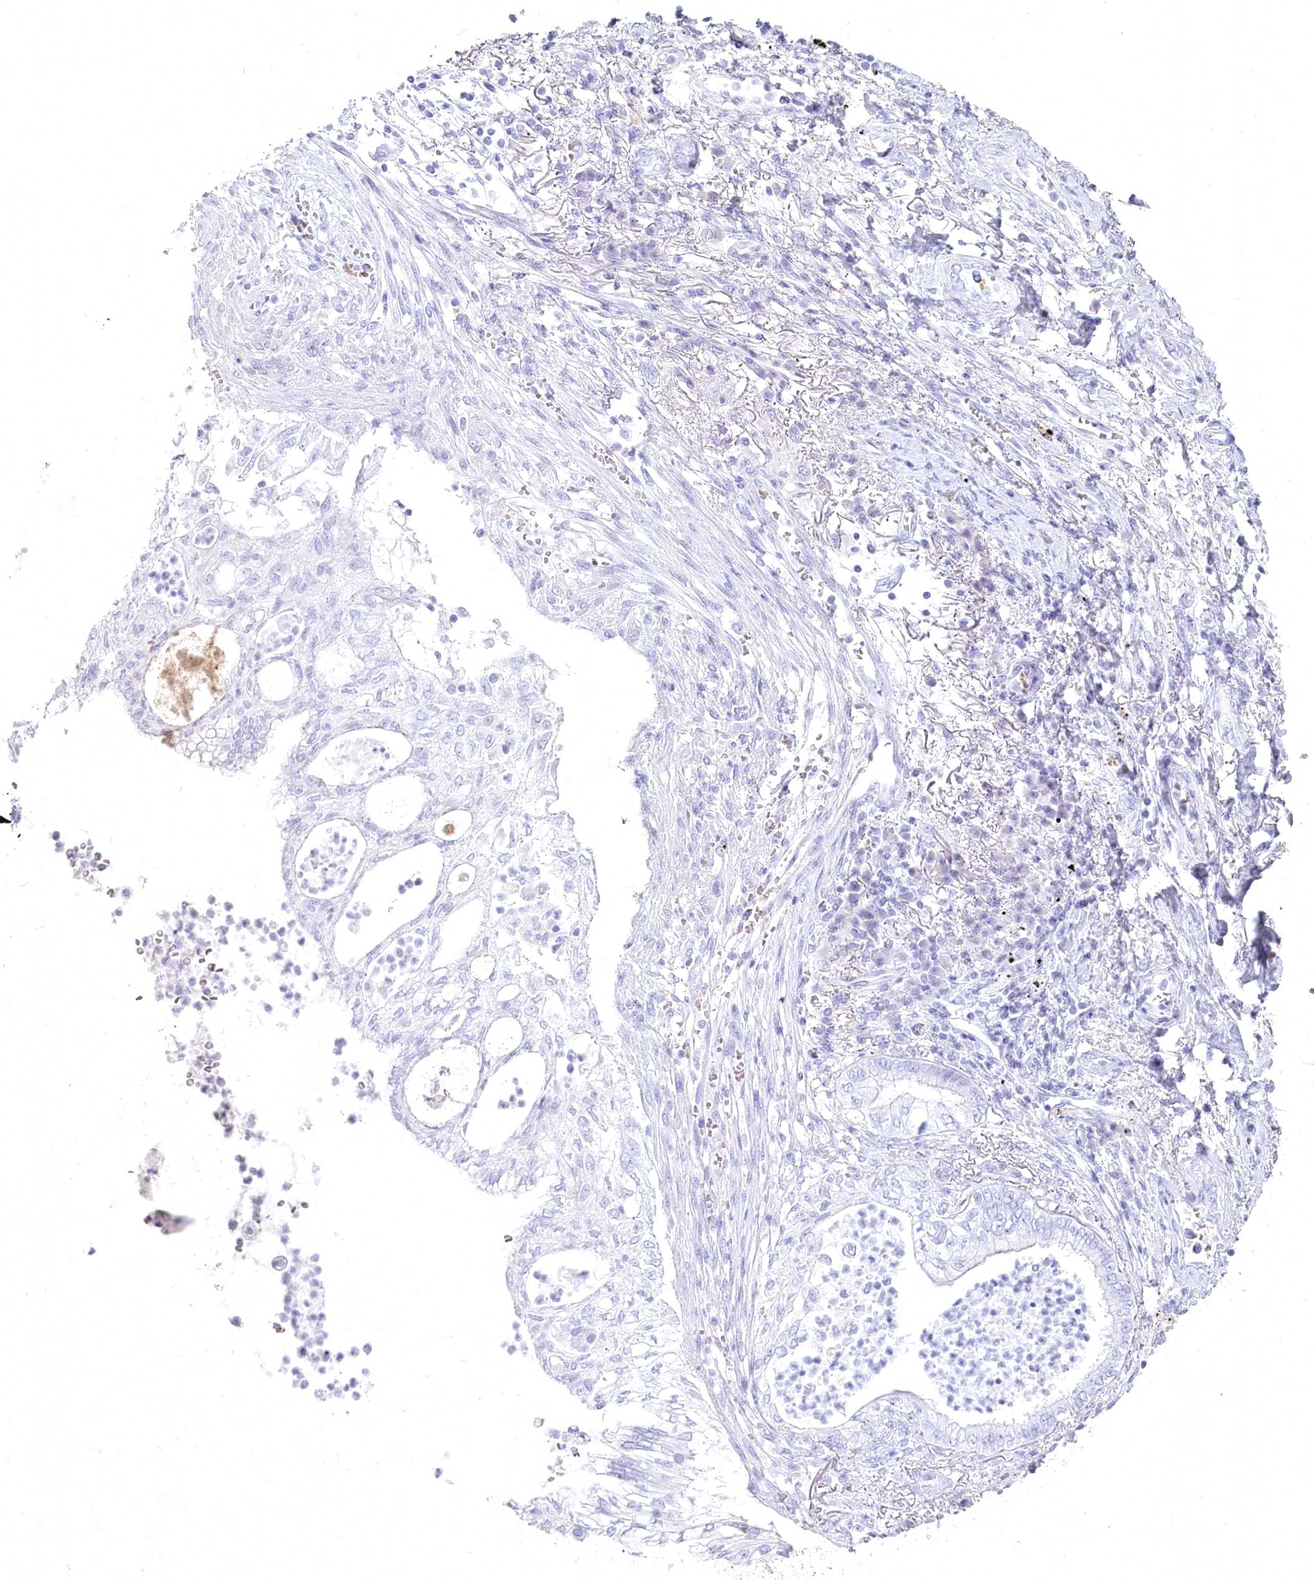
{"staining": {"intensity": "negative", "quantity": "none", "location": "none"}, "tissue": "lung cancer", "cell_type": "Tumor cells", "image_type": "cancer", "snomed": [{"axis": "morphology", "description": "Adenocarcinoma, NOS"}, {"axis": "topography", "description": "Lung"}], "caption": "Photomicrograph shows no protein staining in tumor cells of adenocarcinoma (lung) tissue.", "gene": "IFIT5", "patient": {"sex": "female", "age": 70}}